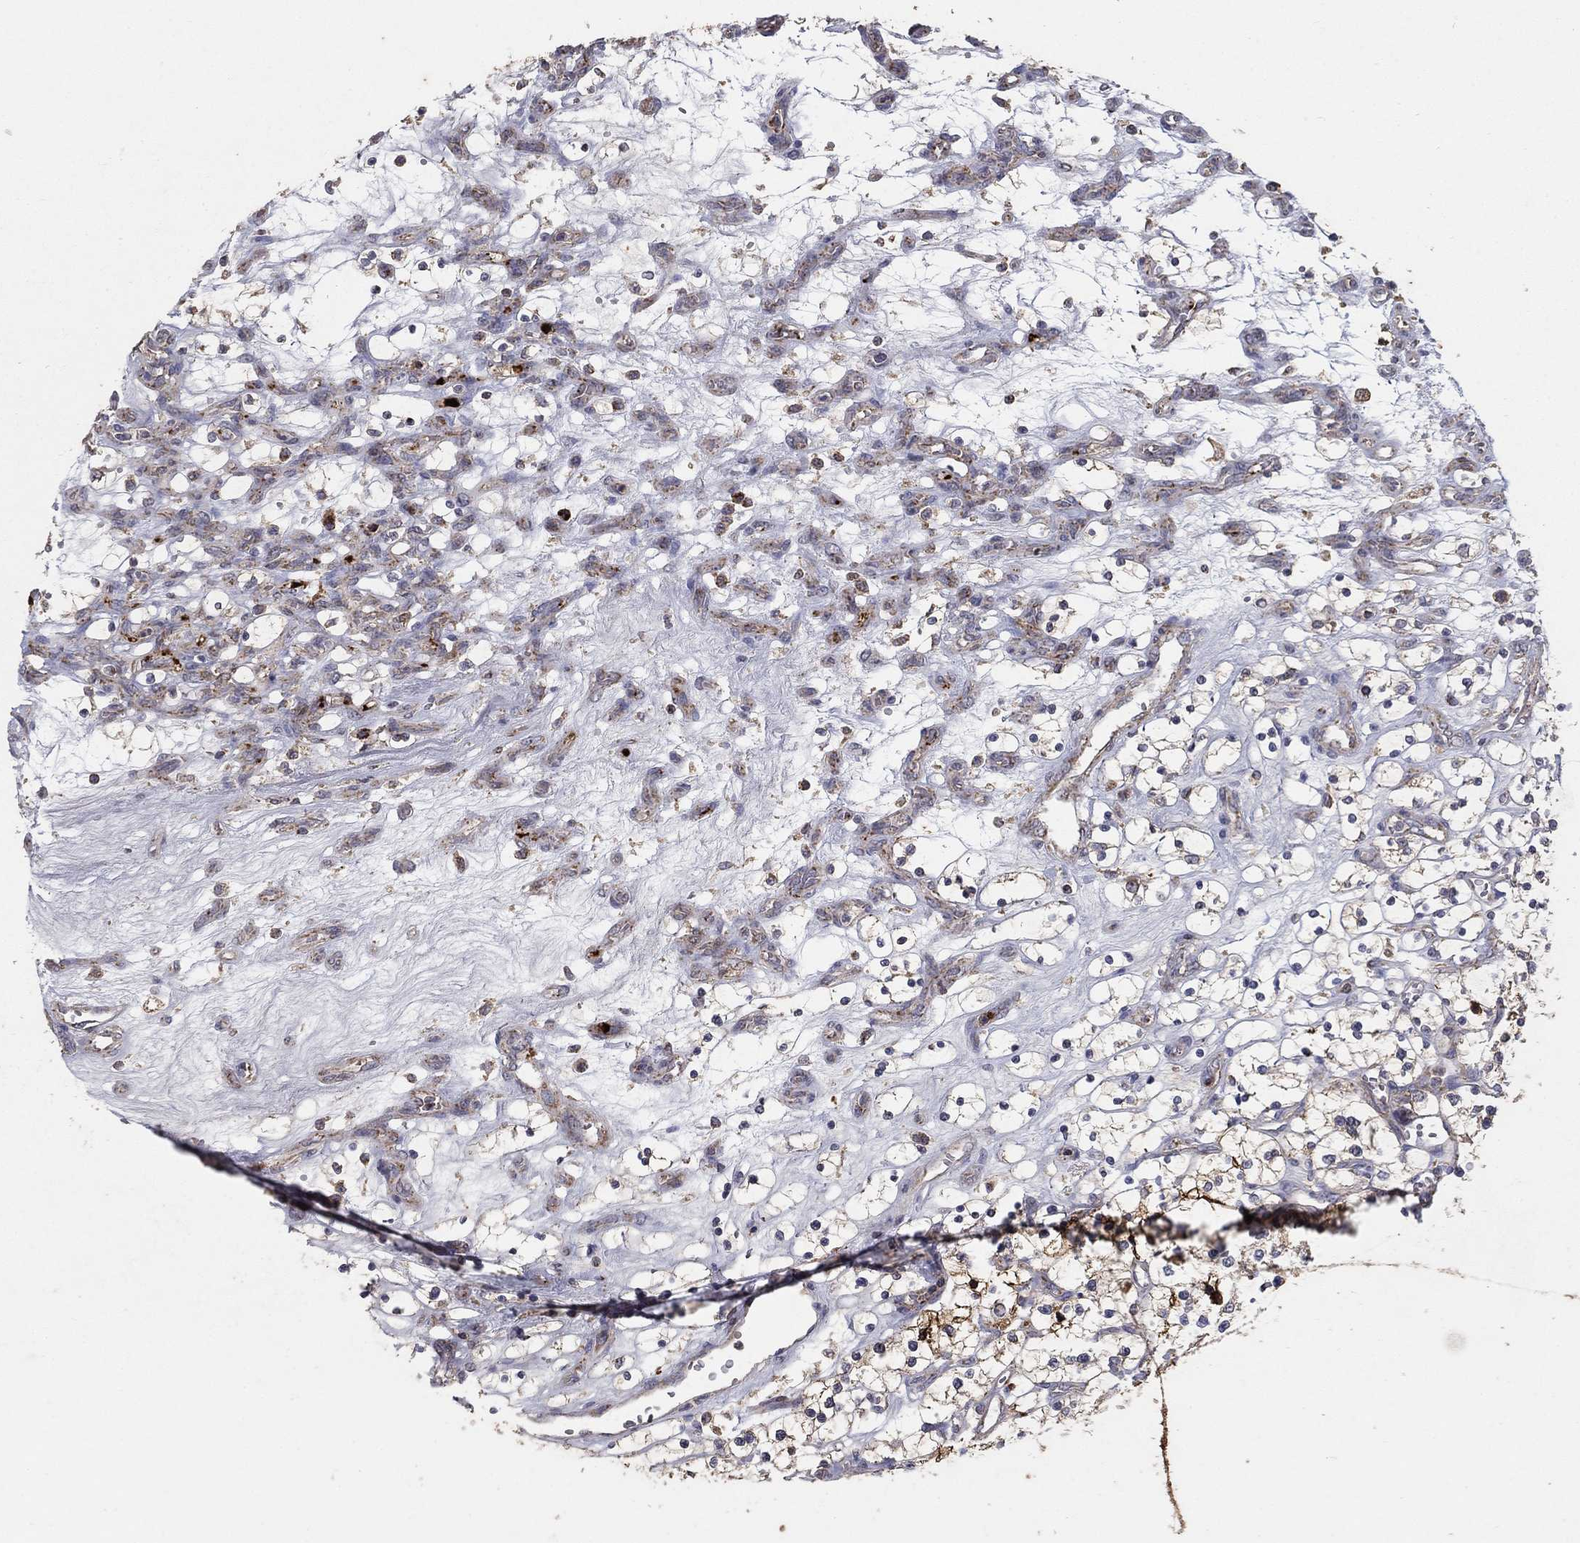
{"staining": {"intensity": "weak", "quantity": ">75%", "location": "cytoplasmic/membranous"}, "tissue": "renal cancer", "cell_type": "Tumor cells", "image_type": "cancer", "snomed": [{"axis": "morphology", "description": "Adenocarcinoma, NOS"}, {"axis": "topography", "description": "Kidney"}], "caption": "Protein expression analysis of renal cancer shows weak cytoplasmic/membranous positivity in about >75% of tumor cells.", "gene": "GPSM1", "patient": {"sex": "female", "age": 69}}